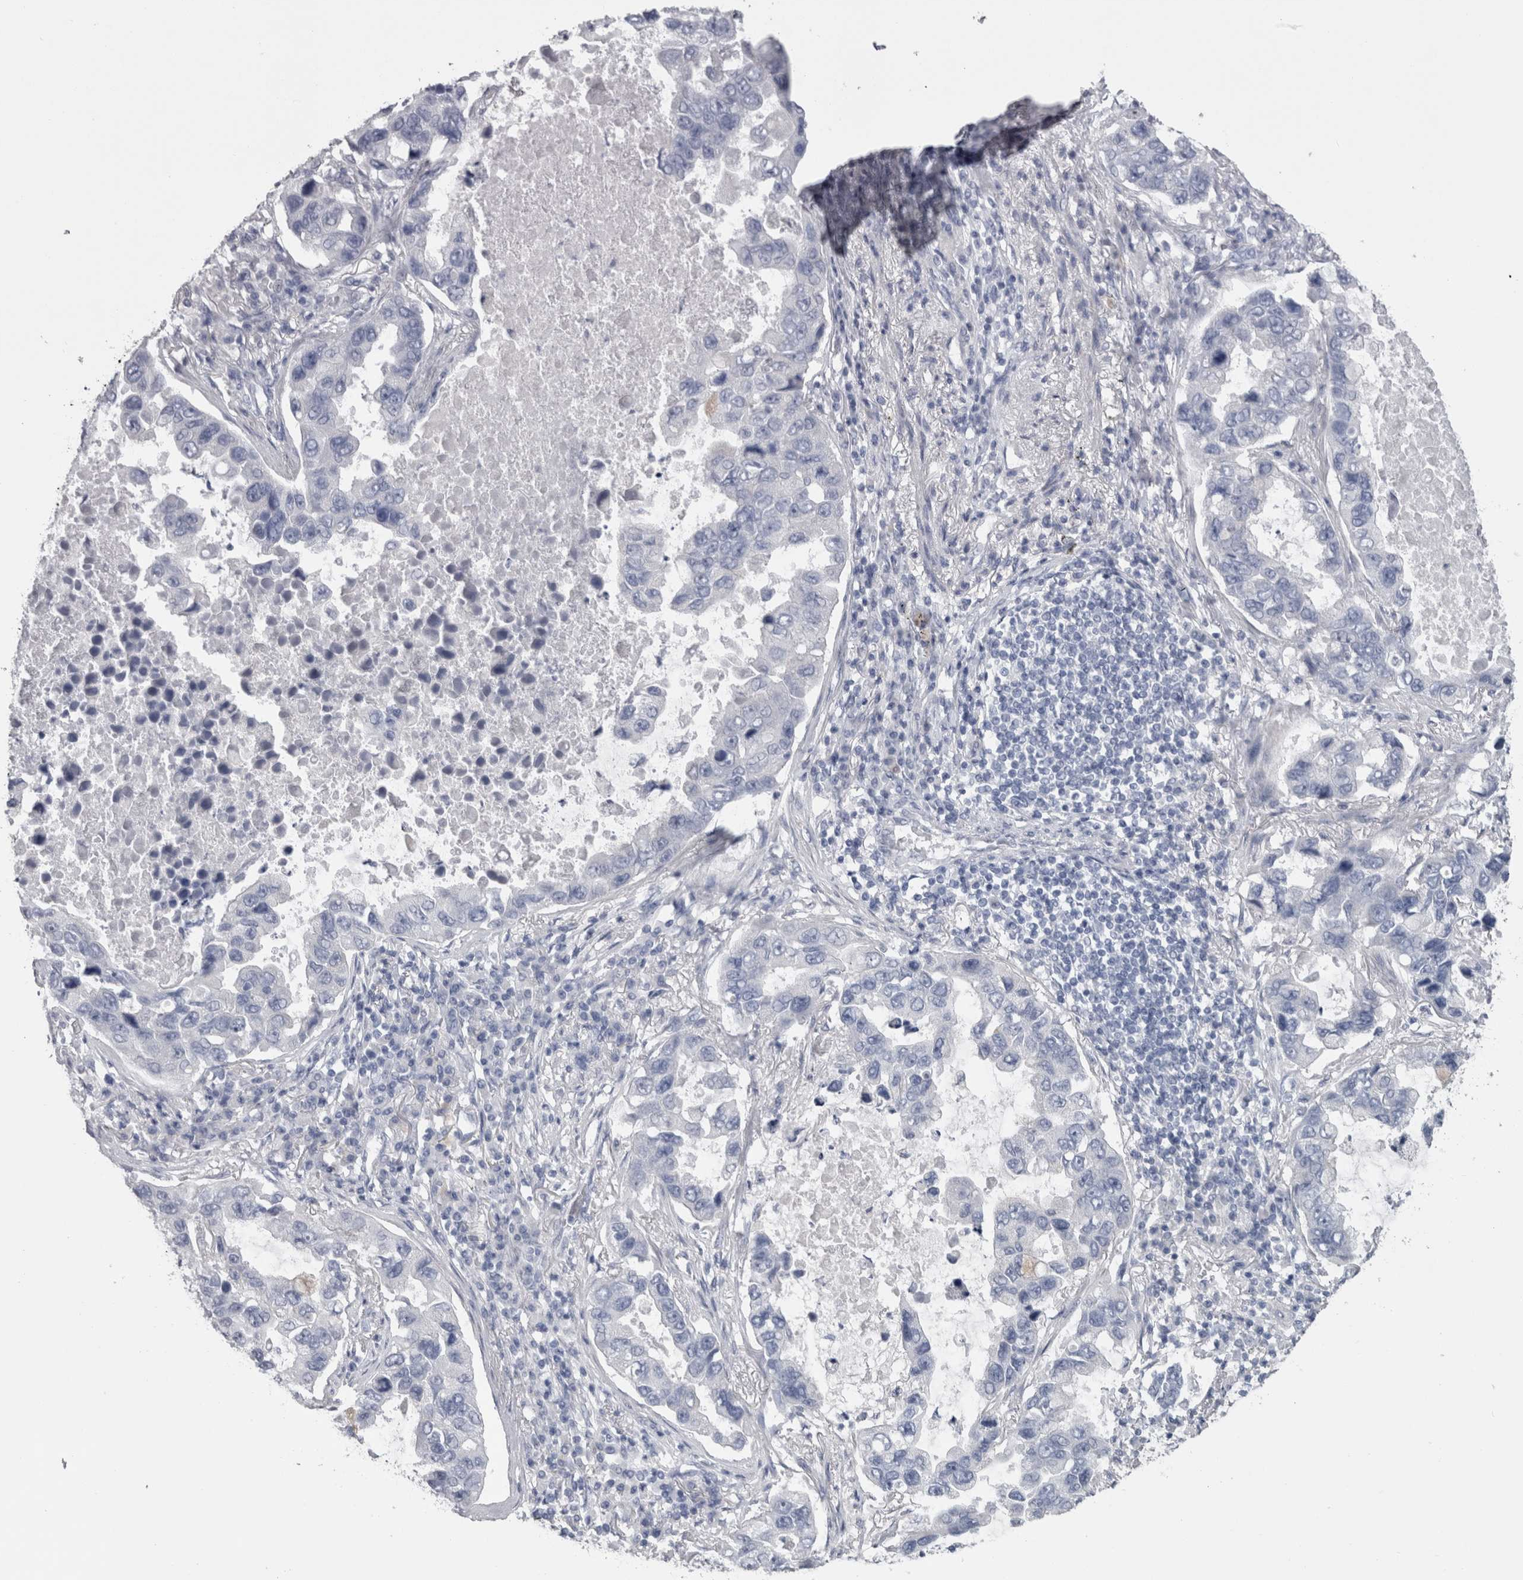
{"staining": {"intensity": "negative", "quantity": "none", "location": "none"}, "tissue": "lung cancer", "cell_type": "Tumor cells", "image_type": "cancer", "snomed": [{"axis": "morphology", "description": "Adenocarcinoma, NOS"}, {"axis": "topography", "description": "Lung"}], "caption": "Immunohistochemical staining of human adenocarcinoma (lung) shows no significant positivity in tumor cells.", "gene": "MSMB", "patient": {"sex": "male", "age": 64}}